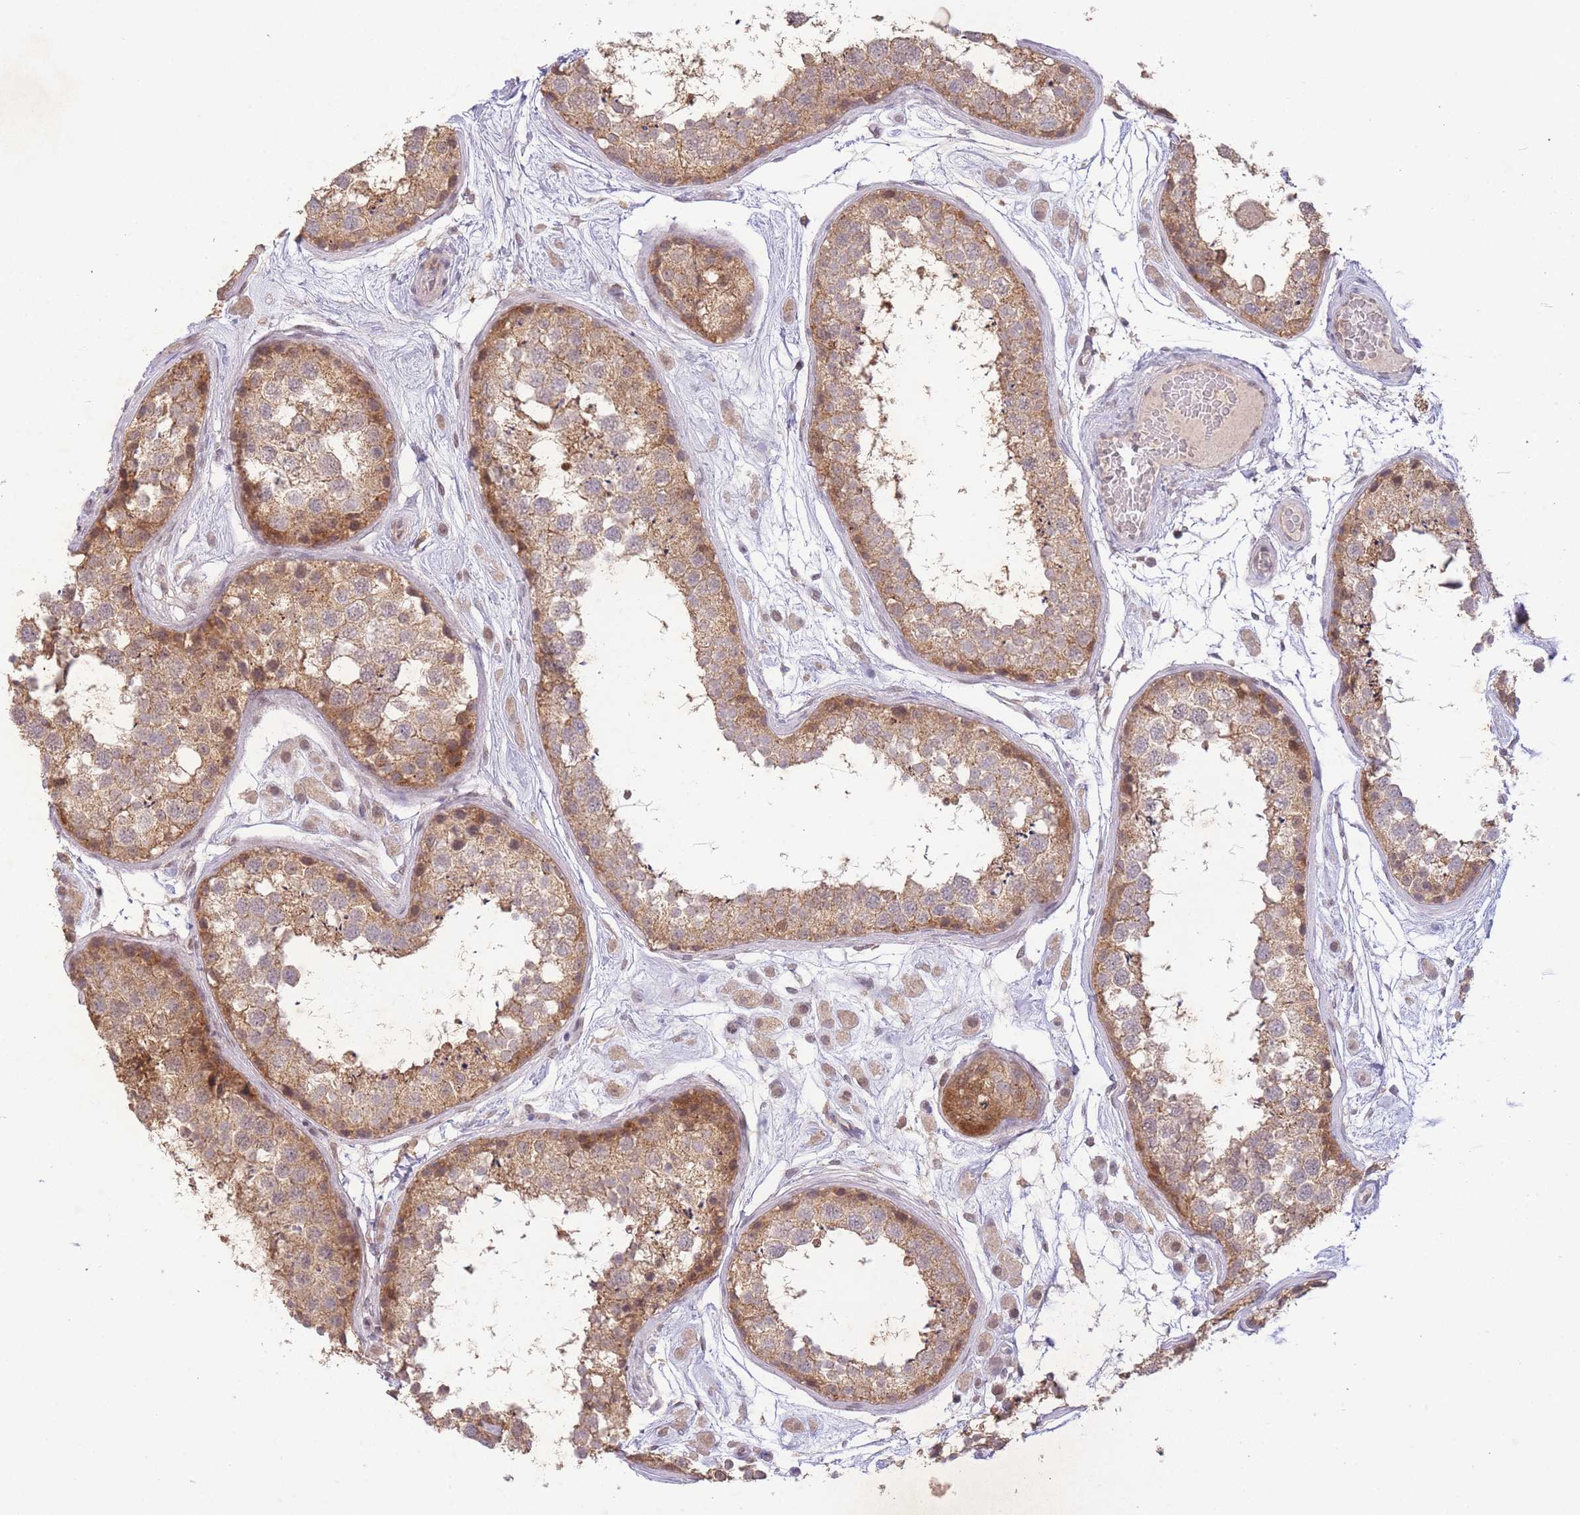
{"staining": {"intensity": "moderate", "quantity": ">75%", "location": "cytoplasmic/membranous"}, "tissue": "testis", "cell_type": "Cells in seminiferous ducts", "image_type": "normal", "snomed": [{"axis": "morphology", "description": "Normal tissue, NOS"}, {"axis": "topography", "description": "Testis"}], "caption": "Protein expression analysis of unremarkable human testis reveals moderate cytoplasmic/membranous expression in approximately >75% of cells in seminiferous ducts.", "gene": "RNF144B", "patient": {"sex": "male", "age": 25}}